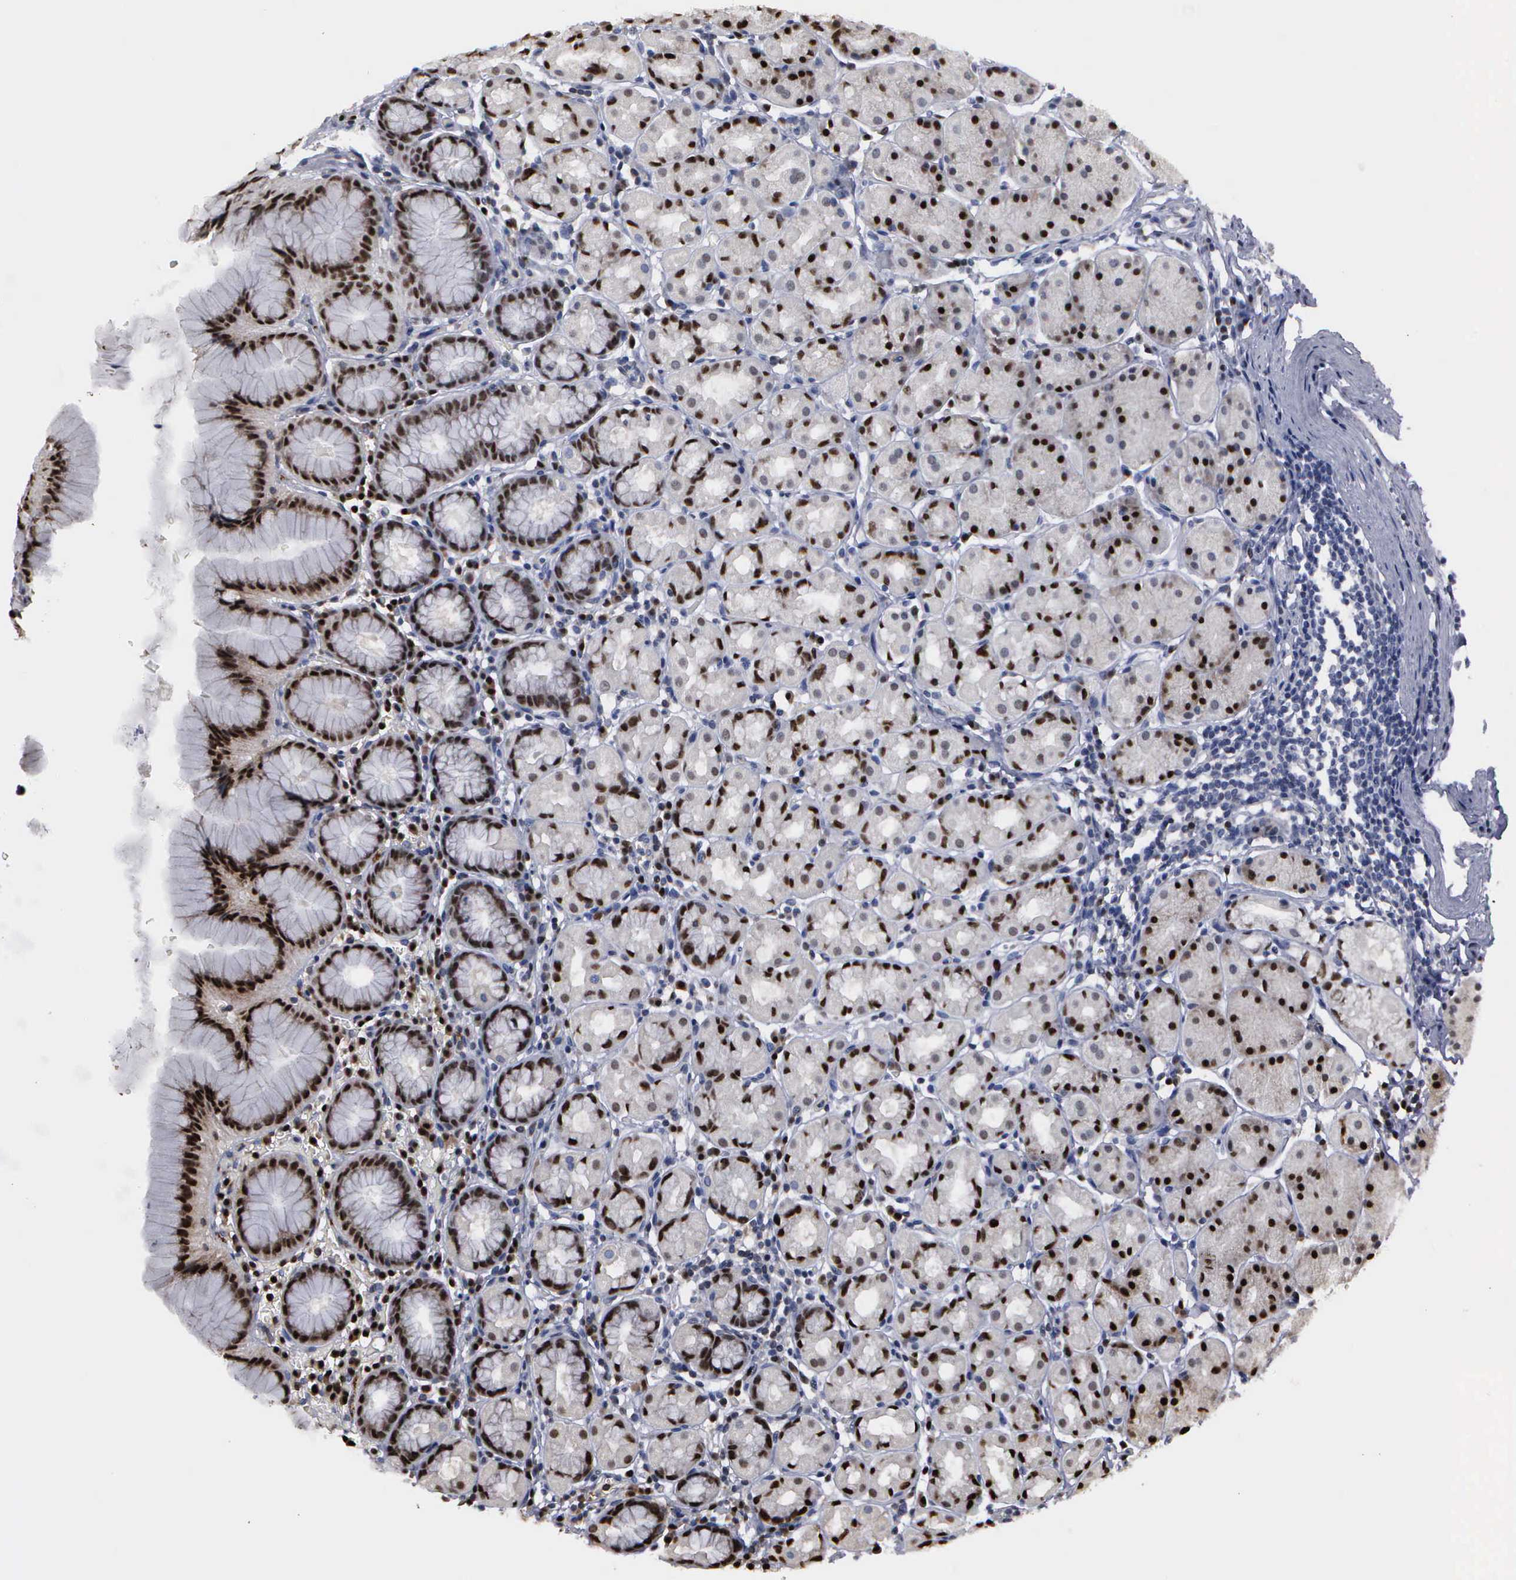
{"staining": {"intensity": "moderate", "quantity": ">75%", "location": "nuclear"}, "tissue": "stomach", "cell_type": "Glandular cells", "image_type": "normal", "snomed": [{"axis": "morphology", "description": "Normal tissue, NOS"}, {"axis": "topography", "description": "Stomach, lower"}], "caption": "Brown immunohistochemical staining in unremarkable human stomach reveals moderate nuclear positivity in about >75% of glandular cells.", "gene": "TRMT5", "patient": {"sex": "male", "age": 56}}